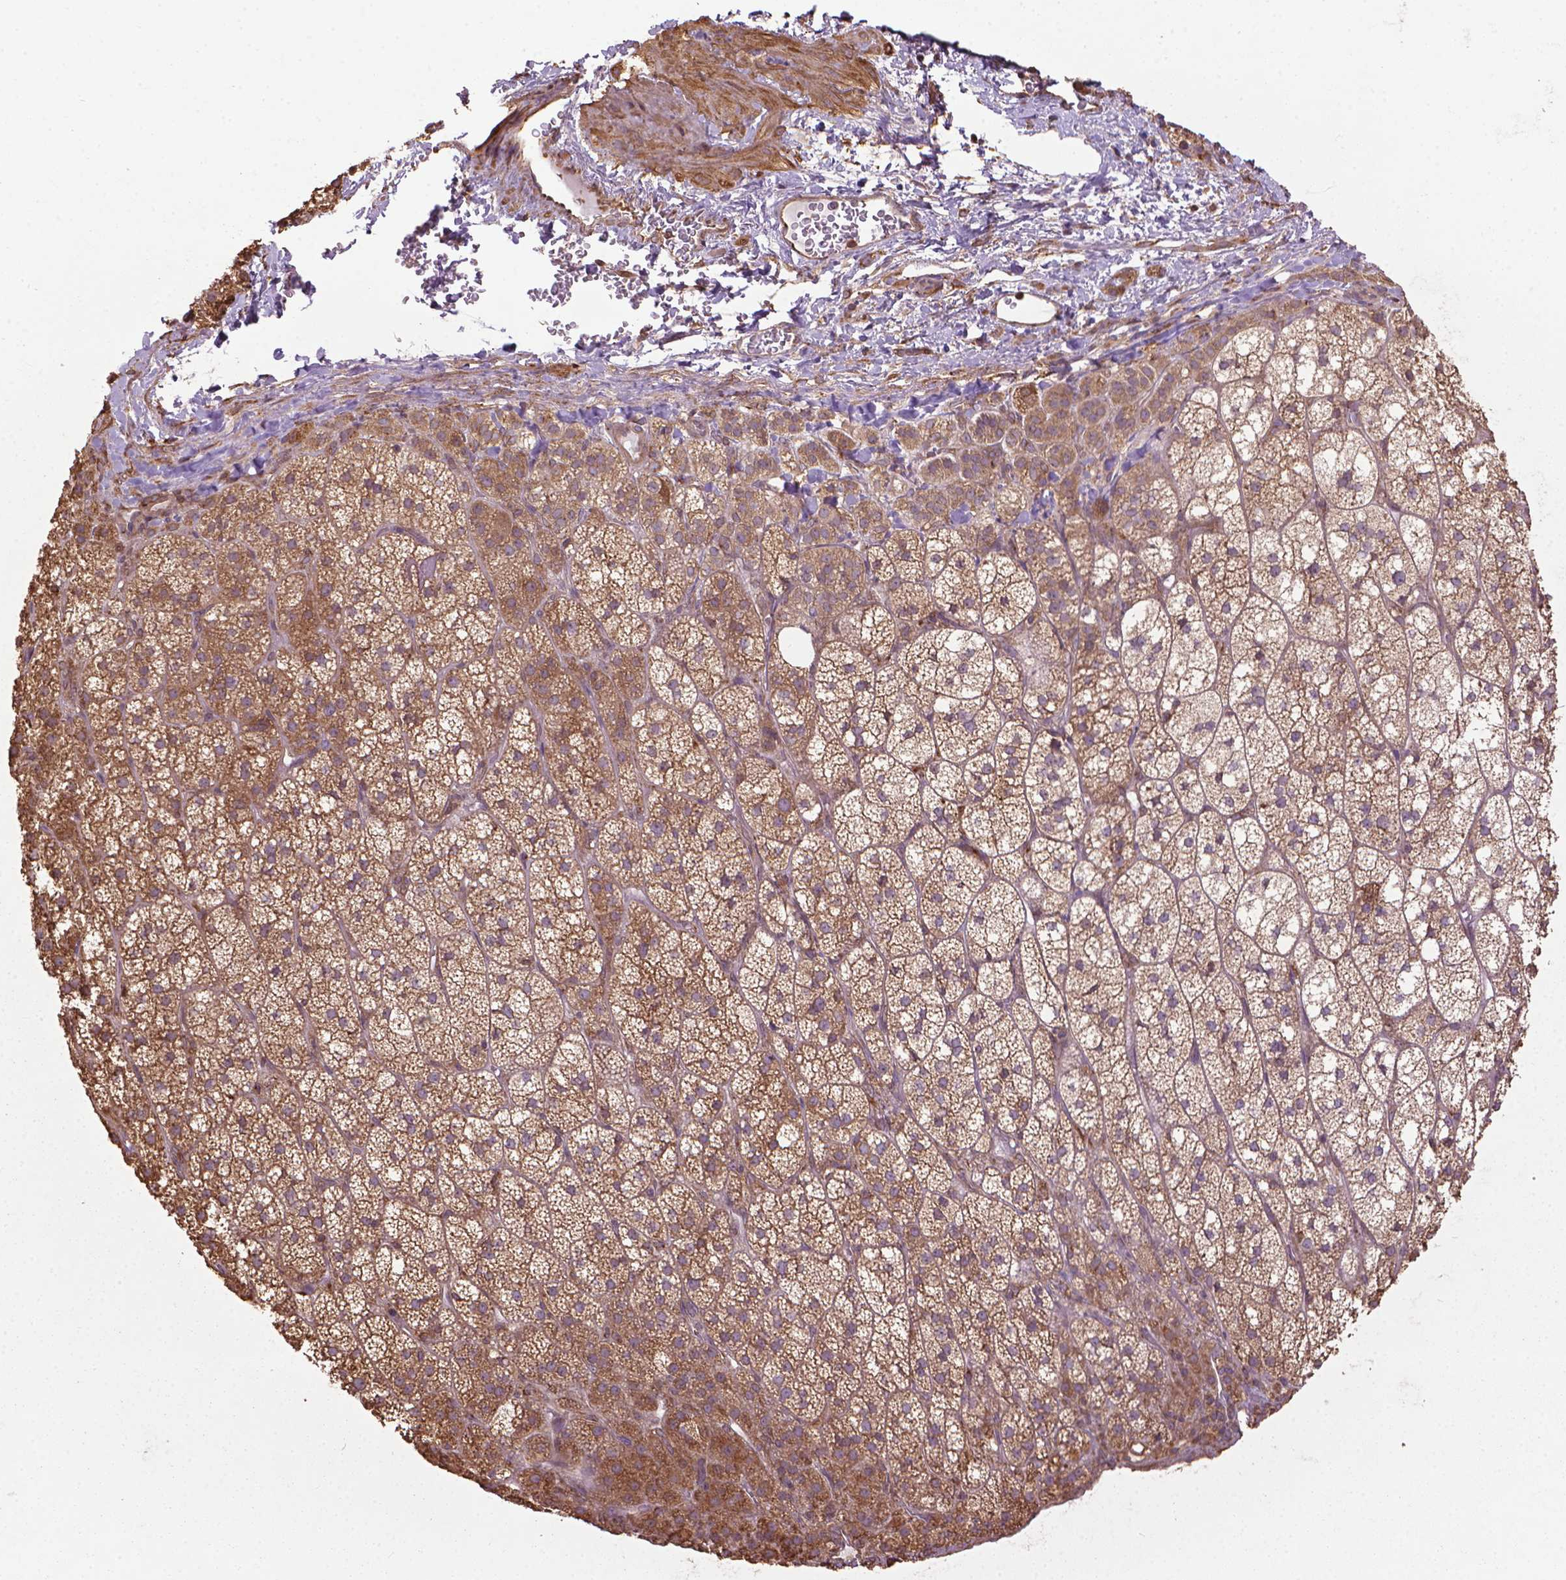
{"staining": {"intensity": "moderate", "quantity": ">75%", "location": "cytoplasmic/membranous"}, "tissue": "adrenal gland", "cell_type": "Glandular cells", "image_type": "normal", "snomed": [{"axis": "morphology", "description": "Normal tissue, NOS"}, {"axis": "topography", "description": "Adrenal gland"}], "caption": "This is an image of IHC staining of unremarkable adrenal gland, which shows moderate staining in the cytoplasmic/membranous of glandular cells.", "gene": "GAS1", "patient": {"sex": "female", "age": 60}}